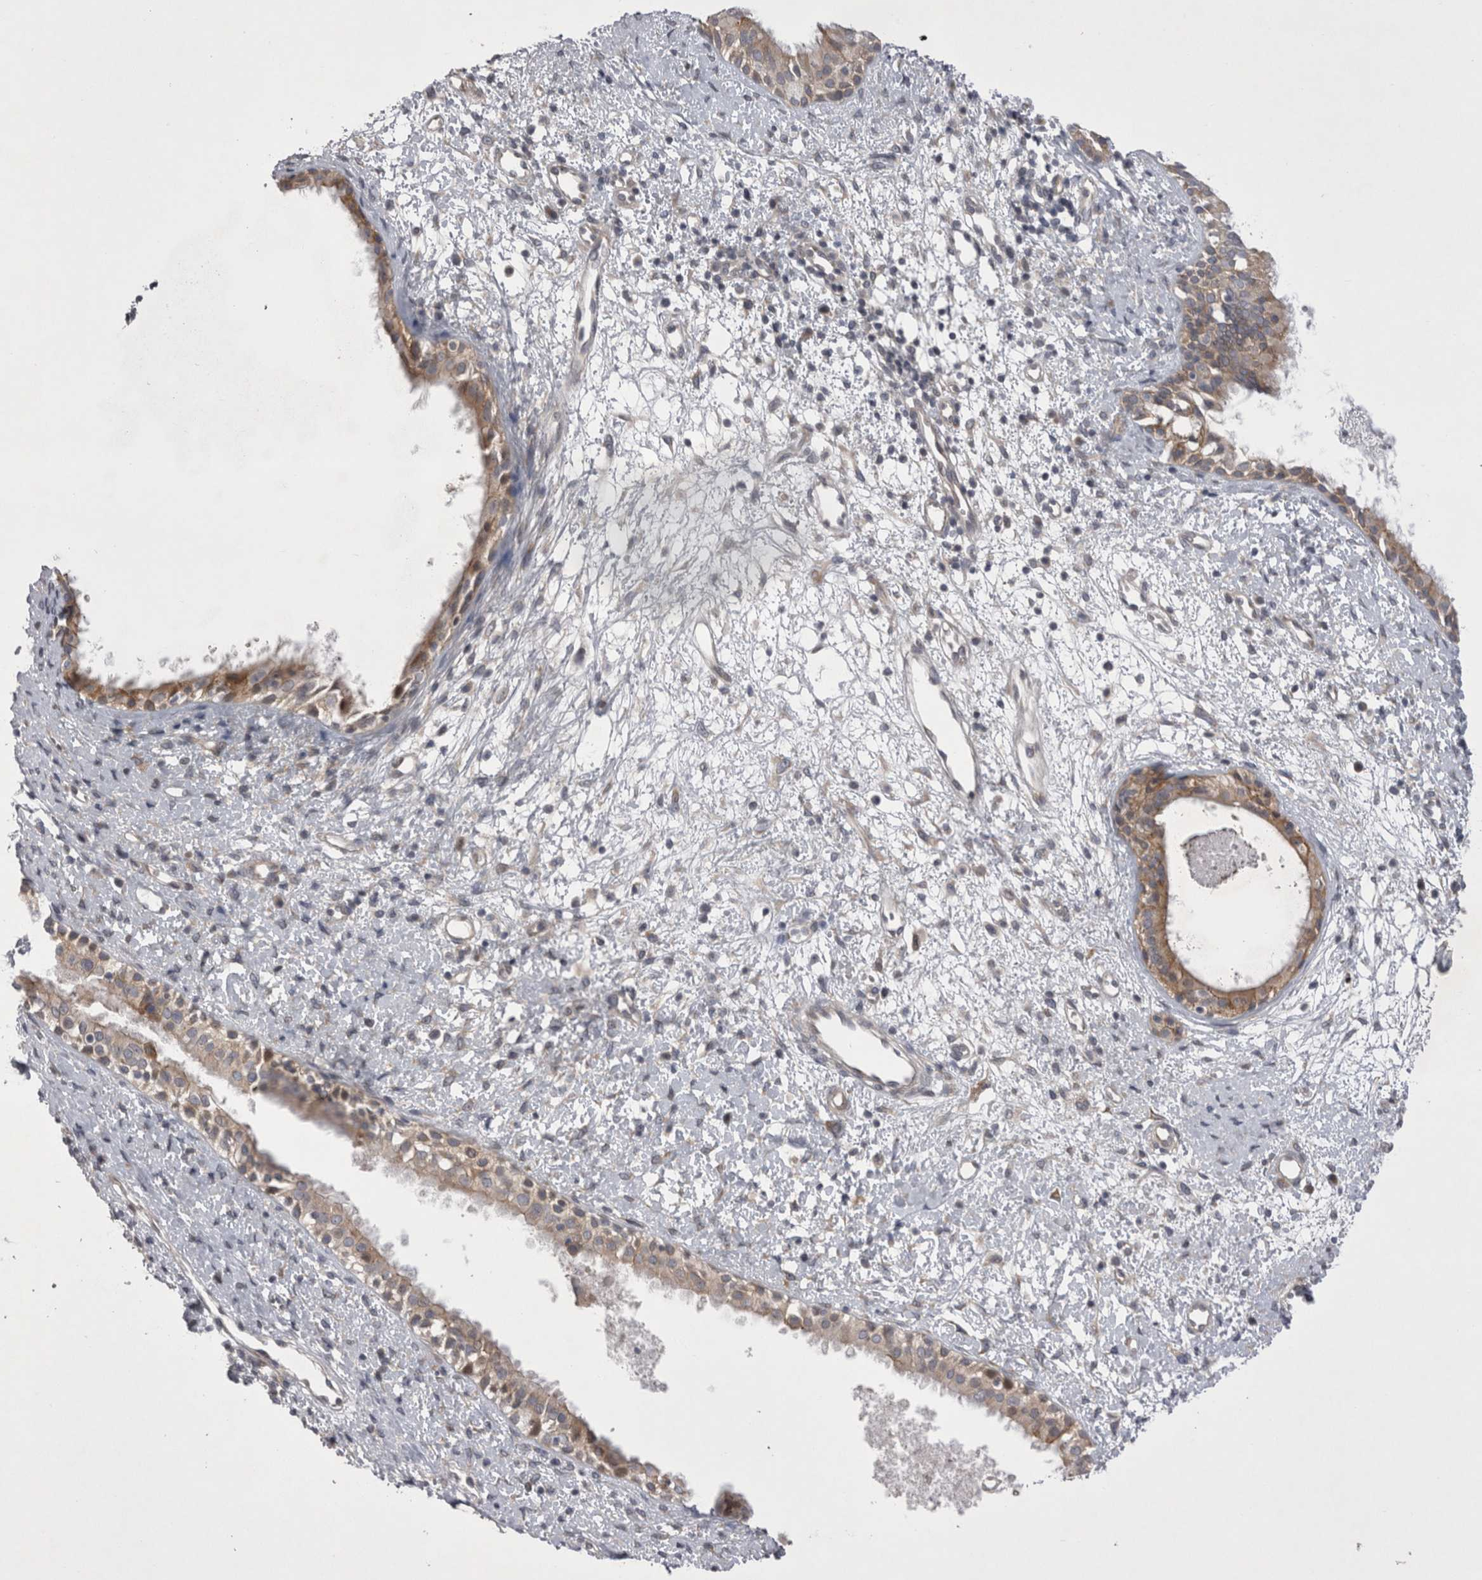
{"staining": {"intensity": "moderate", "quantity": ">75%", "location": "cytoplasmic/membranous"}, "tissue": "nasopharynx", "cell_type": "Respiratory epithelial cells", "image_type": "normal", "snomed": [{"axis": "morphology", "description": "Normal tissue, NOS"}, {"axis": "topography", "description": "Nasopharynx"}], "caption": "Nasopharynx stained with immunohistochemistry (IHC) reveals moderate cytoplasmic/membranous expression in about >75% of respiratory epithelial cells. (brown staining indicates protein expression, while blue staining denotes nuclei).", "gene": "NENF", "patient": {"sex": "male", "age": 22}}